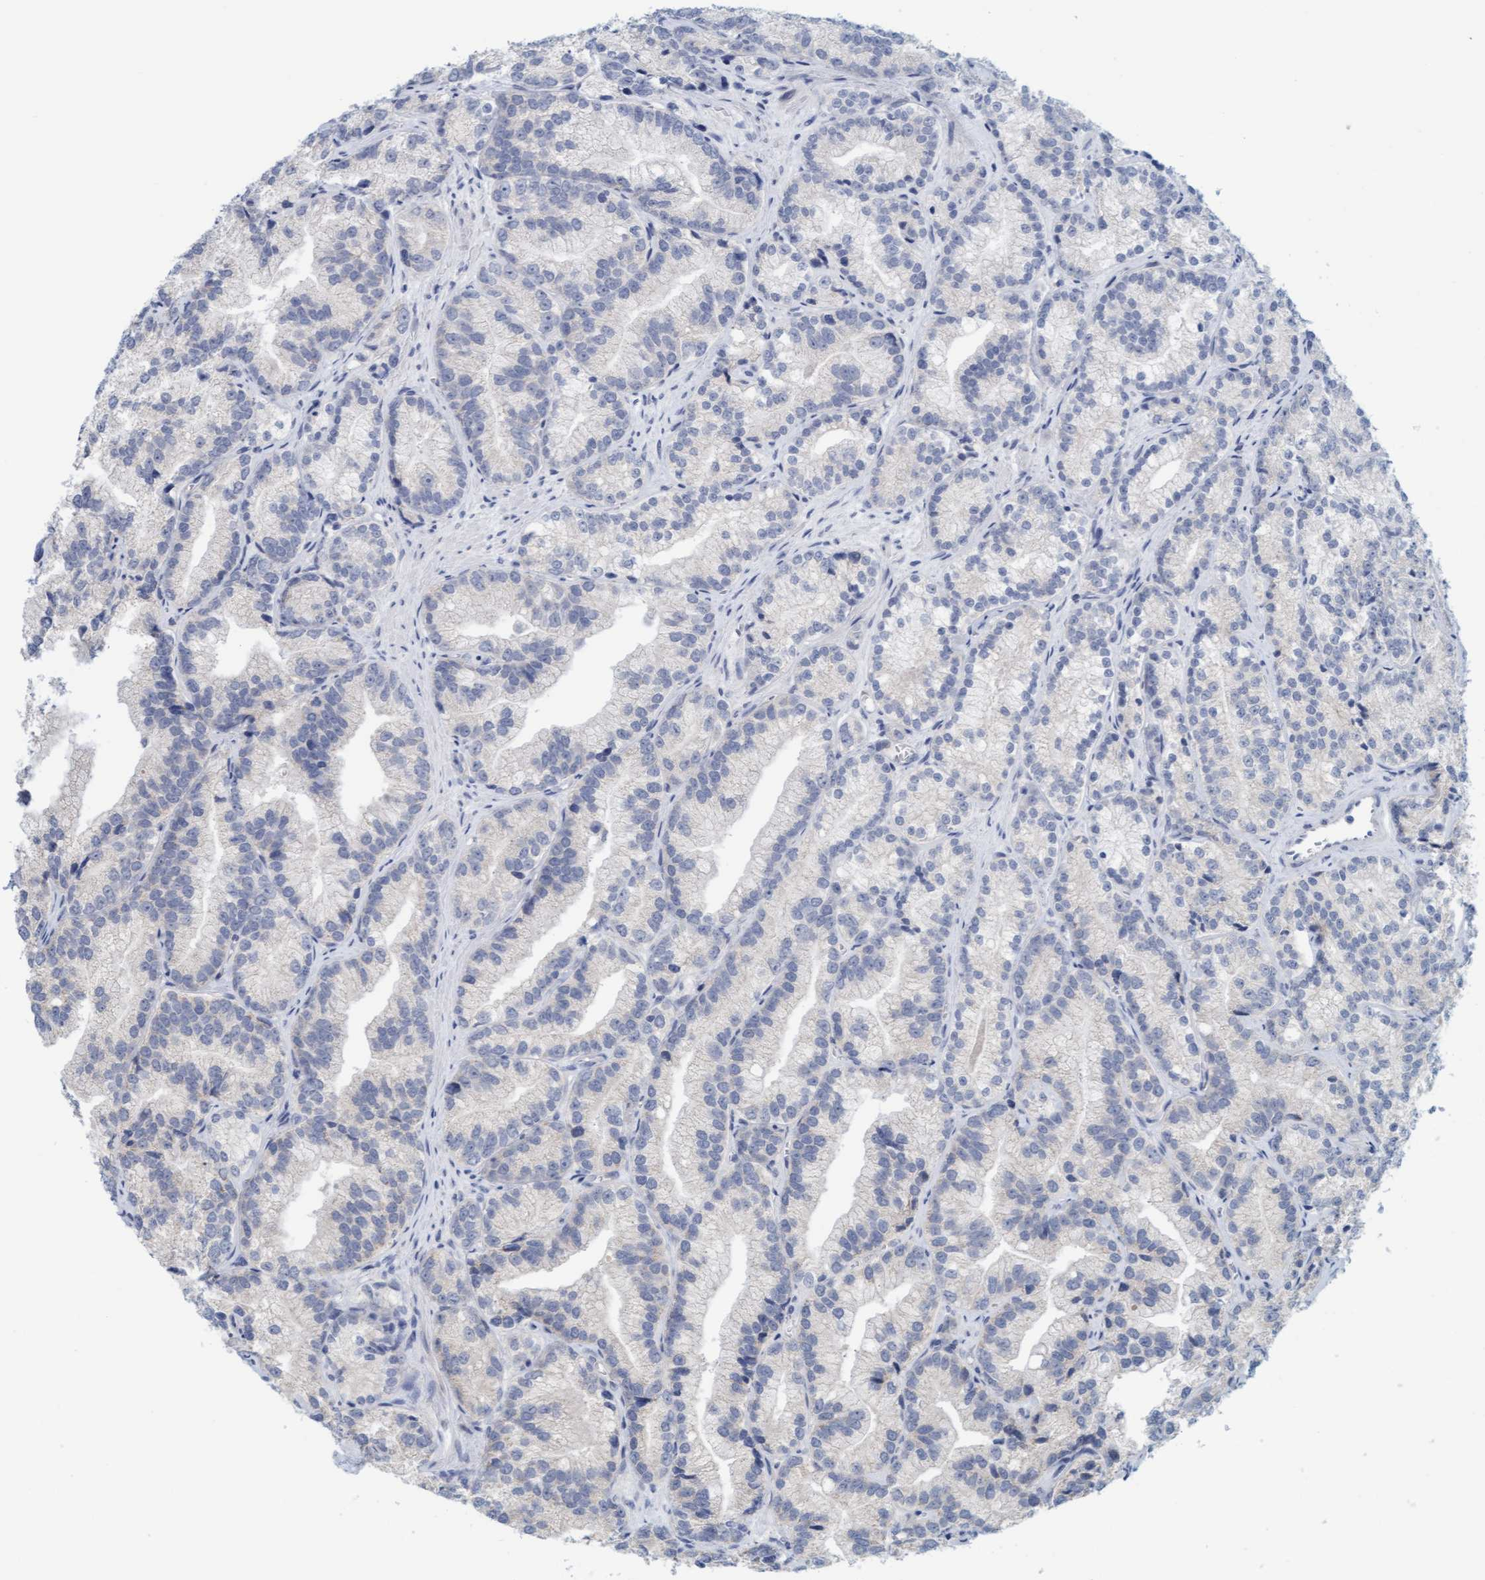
{"staining": {"intensity": "negative", "quantity": "none", "location": "none"}, "tissue": "prostate cancer", "cell_type": "Tumor cells", "image_type": "cancer", "snomed": [{"axis": "morphology", "description": "Adenocarcinoma, Low grade"}, {"axis": "topography", "description": "Prostate"}], "caption": "Prostate adenocarcinoma (low-grade) was stained to show a protein in brown. There is no significant positivity in tumor cells. (Brightfield microscopy of DAB (3,3'-diaminobenzidine) immunohistochemistry (IHC) at high magnification).", "gene": "CPA3", "patient": {"sex": "male", "age": 89}}